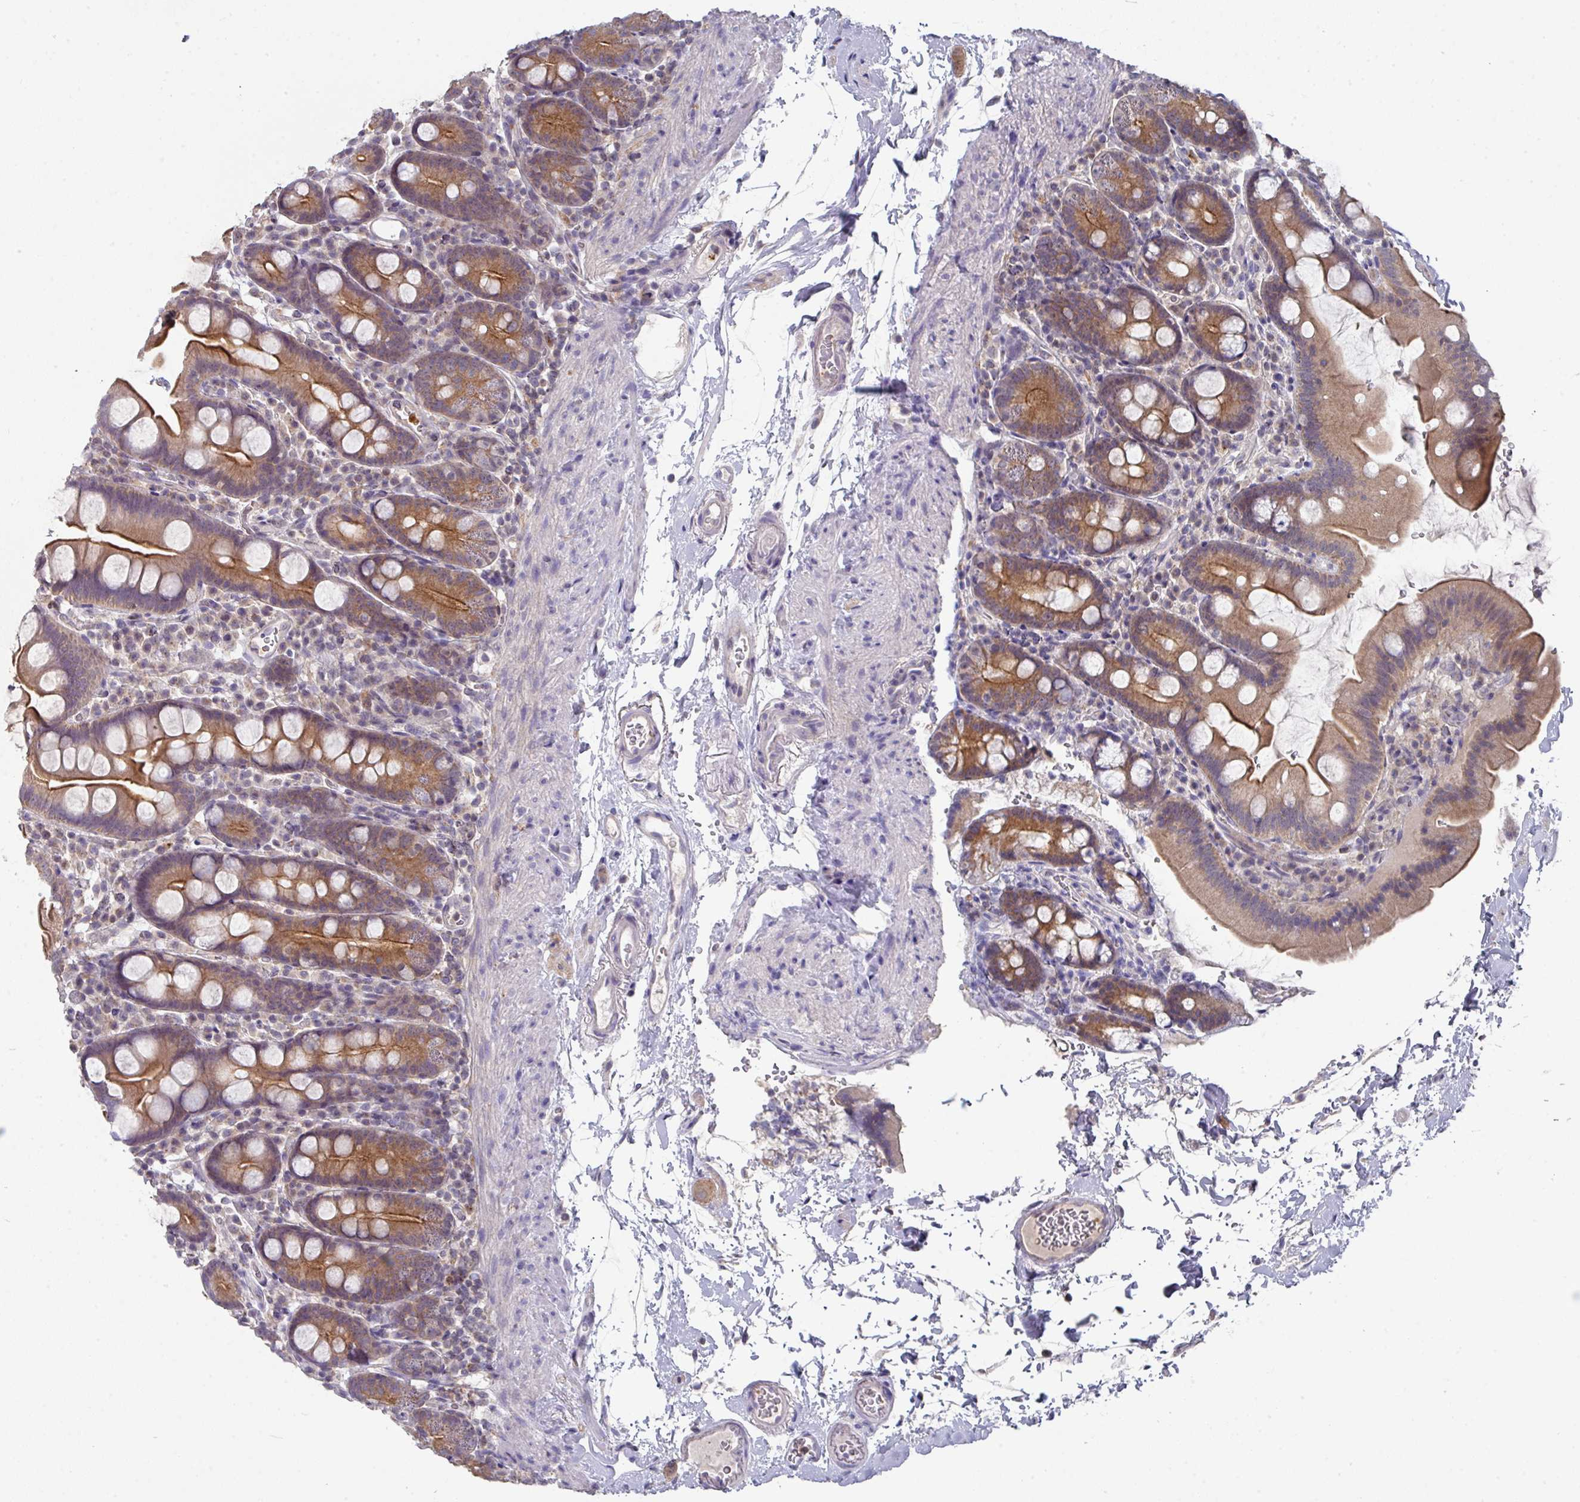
{"staining": {"intensity": "moderate", "quantity": ">75%", "location": "cytoplasmic/membranous"}, "tissue": "small intestine", "cell_type": "Glandular cells", "image_type": "normal", "snomed": [{"axis": "morphology", "description": "Normal tissue, NOS"}, {"axis": "topography", "description": "Small intestine"}], "caption": "Protein staining demonstrates moderate cytoplasmic/membranous staining in about >75% of glandular cells in unremarkable small intestine. The protein of interest is stained brown, and the nuclei are stained in blue (DAB IHC with brightfield microscopy, high magnification).", "gene": "DCAF12L1", "patient": {"sex": "female", "age": 68}}